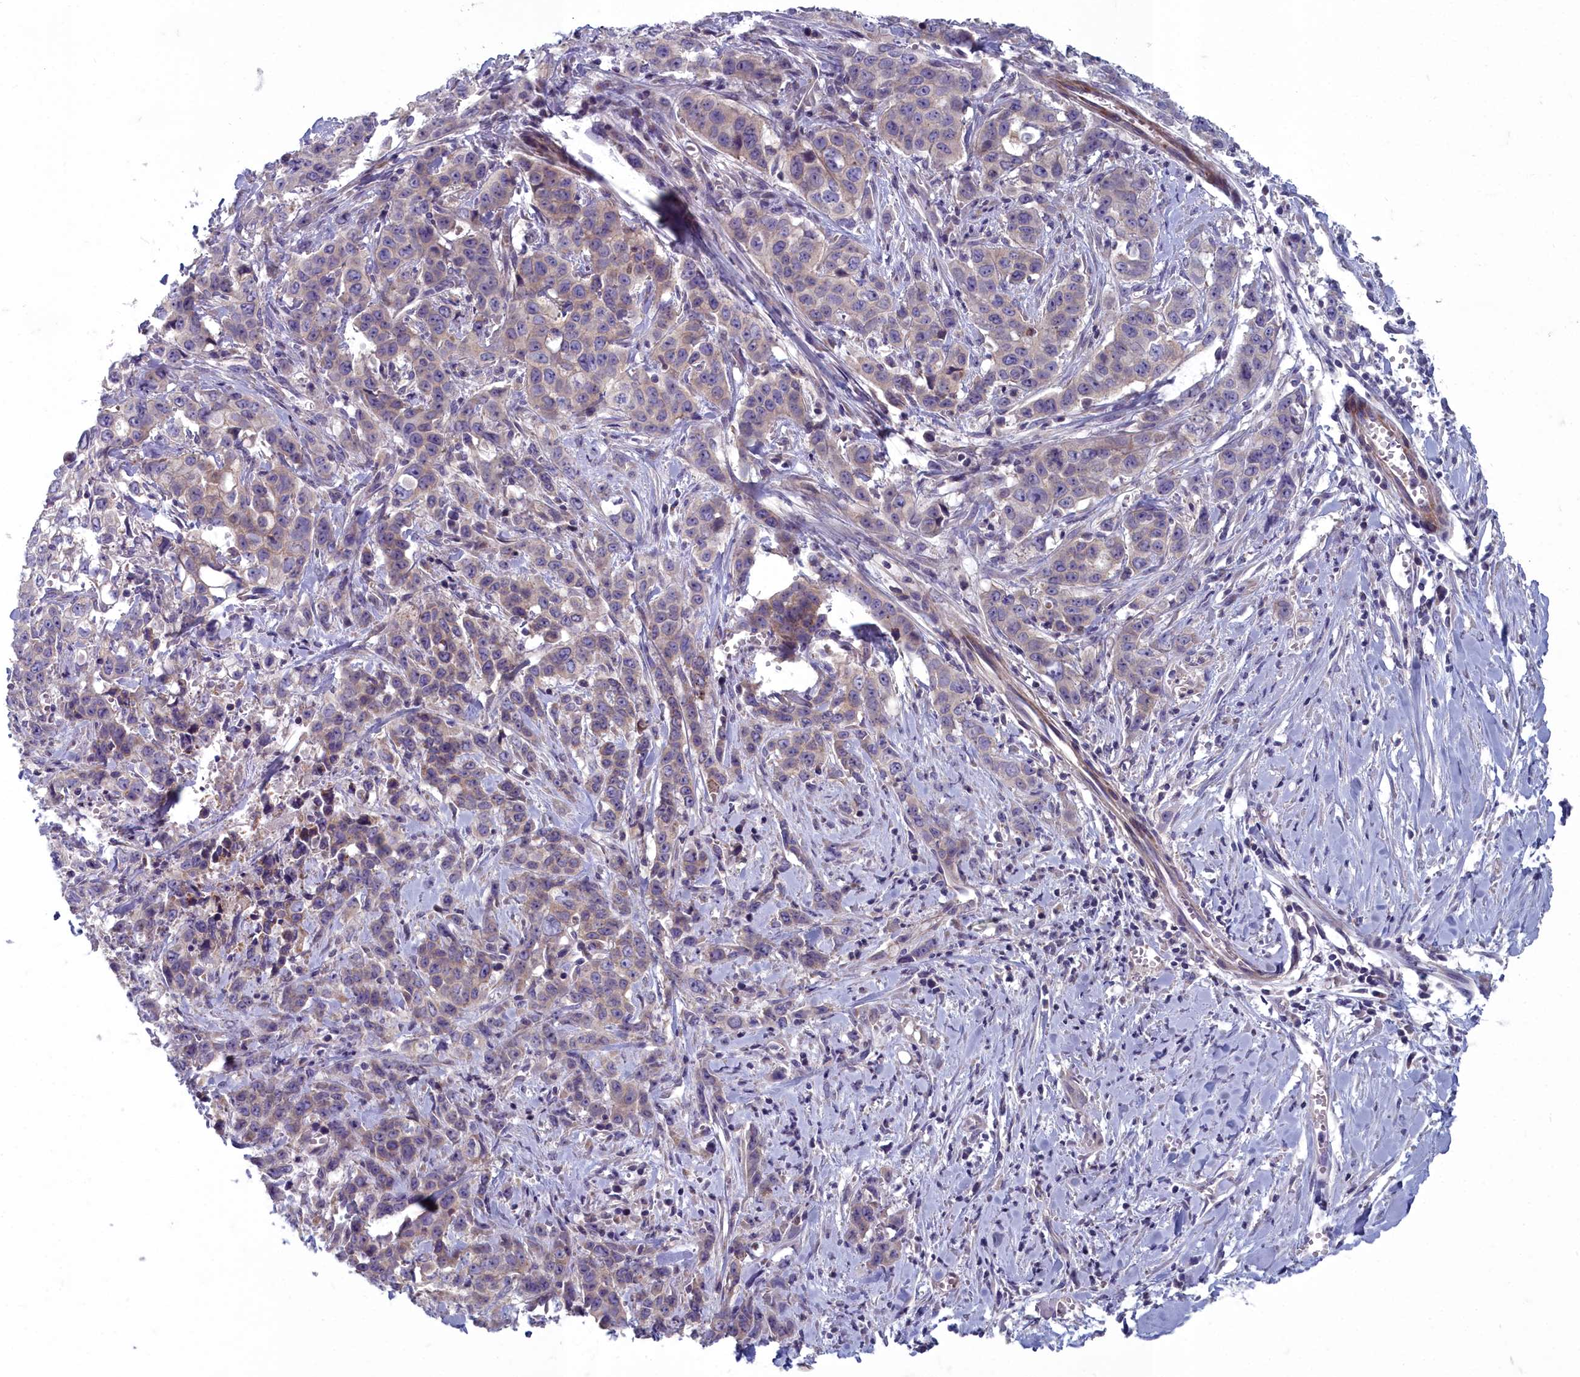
{"staining": {"intensity": "weak", "quantity": "<25%", "location": "cytoplasmic/membranous"}, "tissue": "stomach cancer", "cell_type": "Tumor cells", "image_type": "cancer", "snomed": [{"axis": "morphology", "description": "Adenocarcinoma, NOS"}, {"axis": "topography", "description": "Stomach, upper"}], "caption": "DAB immunohistochemical staining of human stomach adenocarcinoma reveals no significant positivity in tumor cells. Brightfield microscopy of IHC stained with DAB (3,3'-diaminobenzidine) (brown) and hematoxylin (blue), captured at high magnification.", "gene": "INSYN2A", "patient": {"sex": "male", "age": 62}}